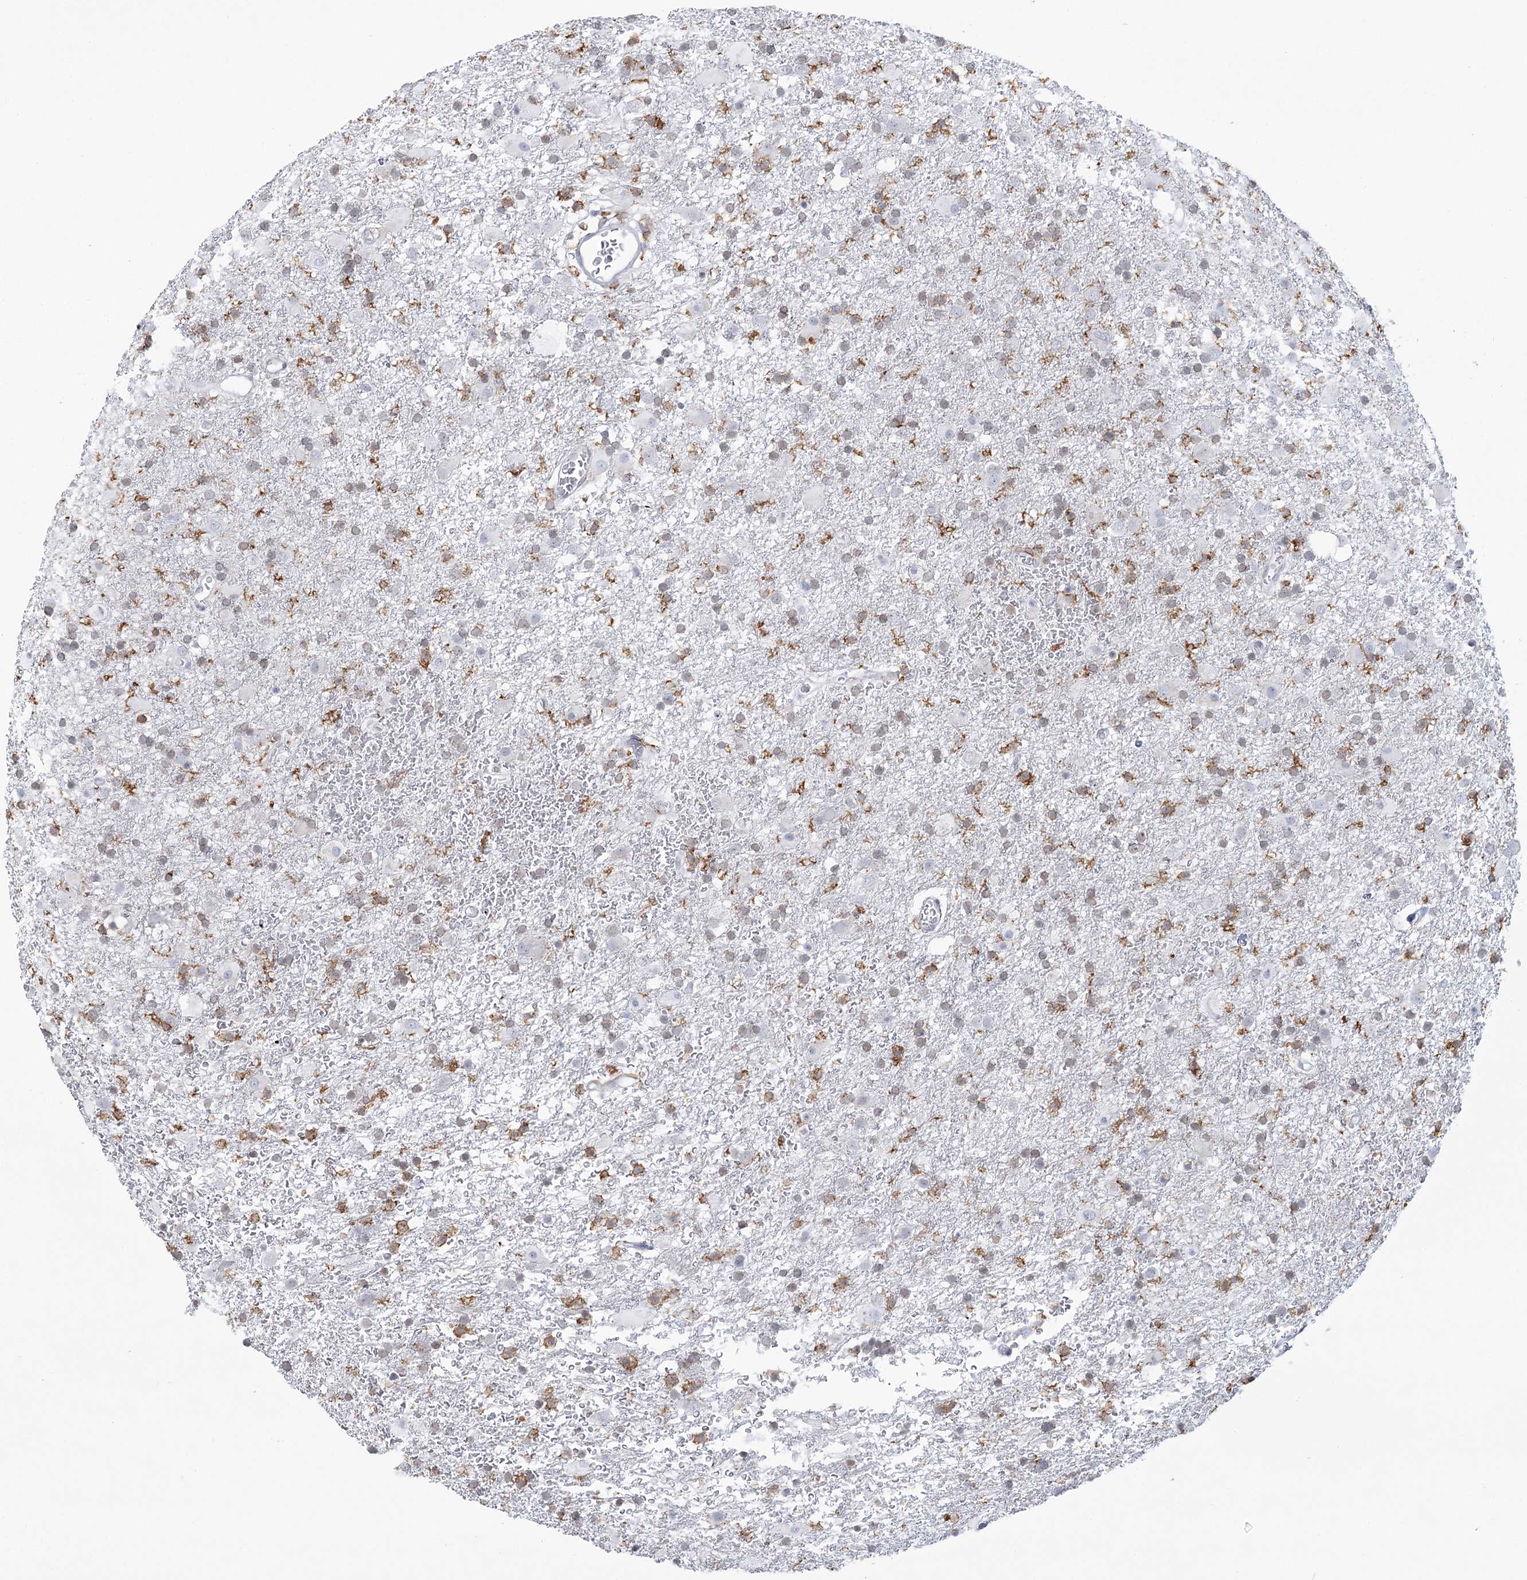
{"staining": {"intensity": "moderate", "quantity": "<25%", "location": "cytoplasmic/membranous"}, "tissue": "glioma", "cell_type": "Tumor cells", "image_type": "cancer", "snomed": [{"axis": "morphology", "description": "Glioma, malignant, Low grade"}, {"axis": "topography", "description": "Brain"}], "caption": "The immunohistochemical stain highlights moderate cytoplasmic/membranous staining in tumor cells of glioma tissue.", "gene": "C11orf1", "patient": {"sex": "male", "age": 65}}